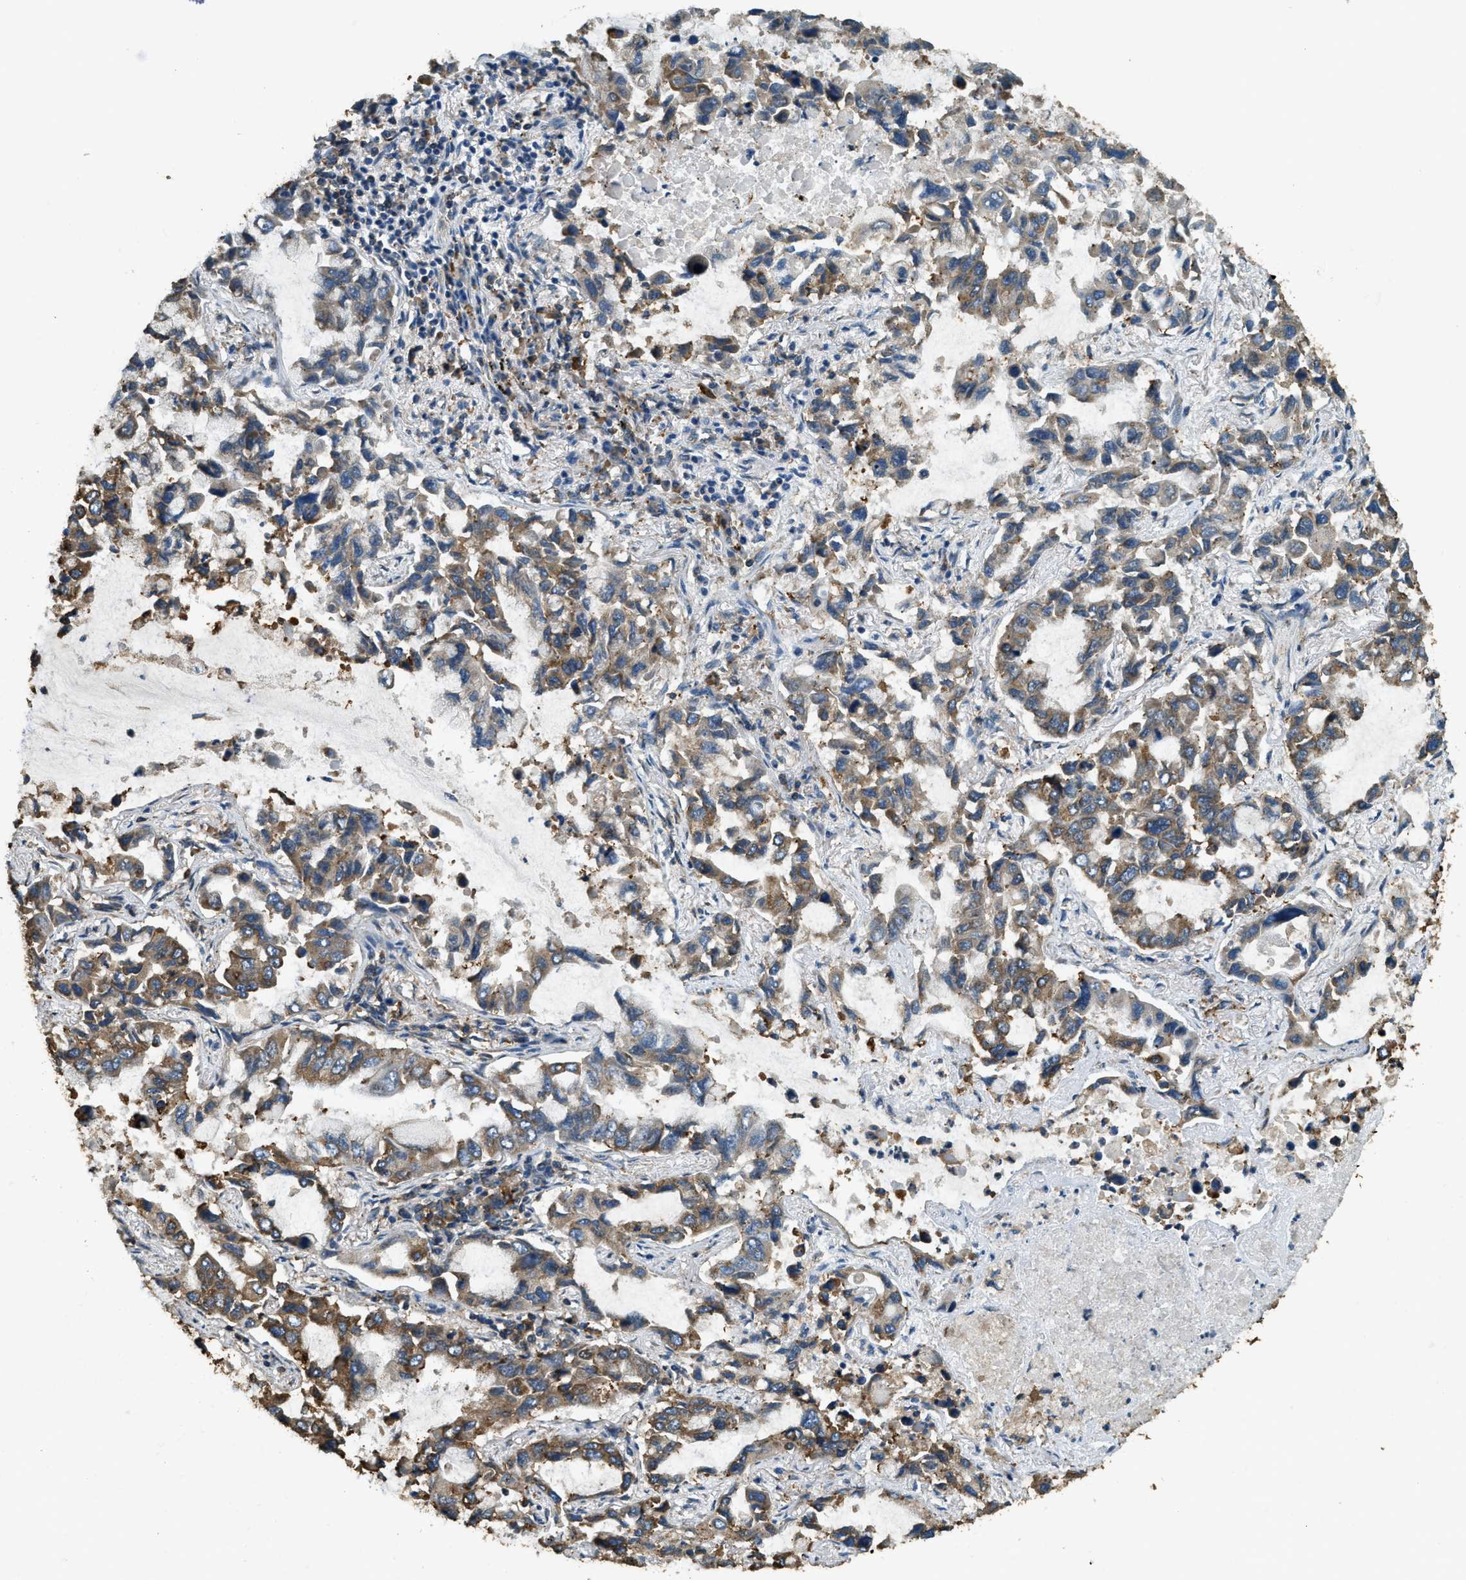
{"staining": {"intensity": "moderate", "quantity": ">75%", "location": "cytoplasmic/membranous"}, "tissue": "lung cancer", "cell_type": "Tumor cells", "image_type": "cancer", "snomed": [{"axis": "morphology", "description": "Adenocarcinoma, NOS"}, {"axis": "topography", "description": "Lung"}], "caption": "Tumor cells display medium levels of moderate cytoplasmic/membranous expression in approximately >75% of cells in human adenocarcinoma (lung). (IHC, brightfield microscopy, high magnification).", "gene": "ERGIC1", "patient": {"sex": "male", "age": 64}}